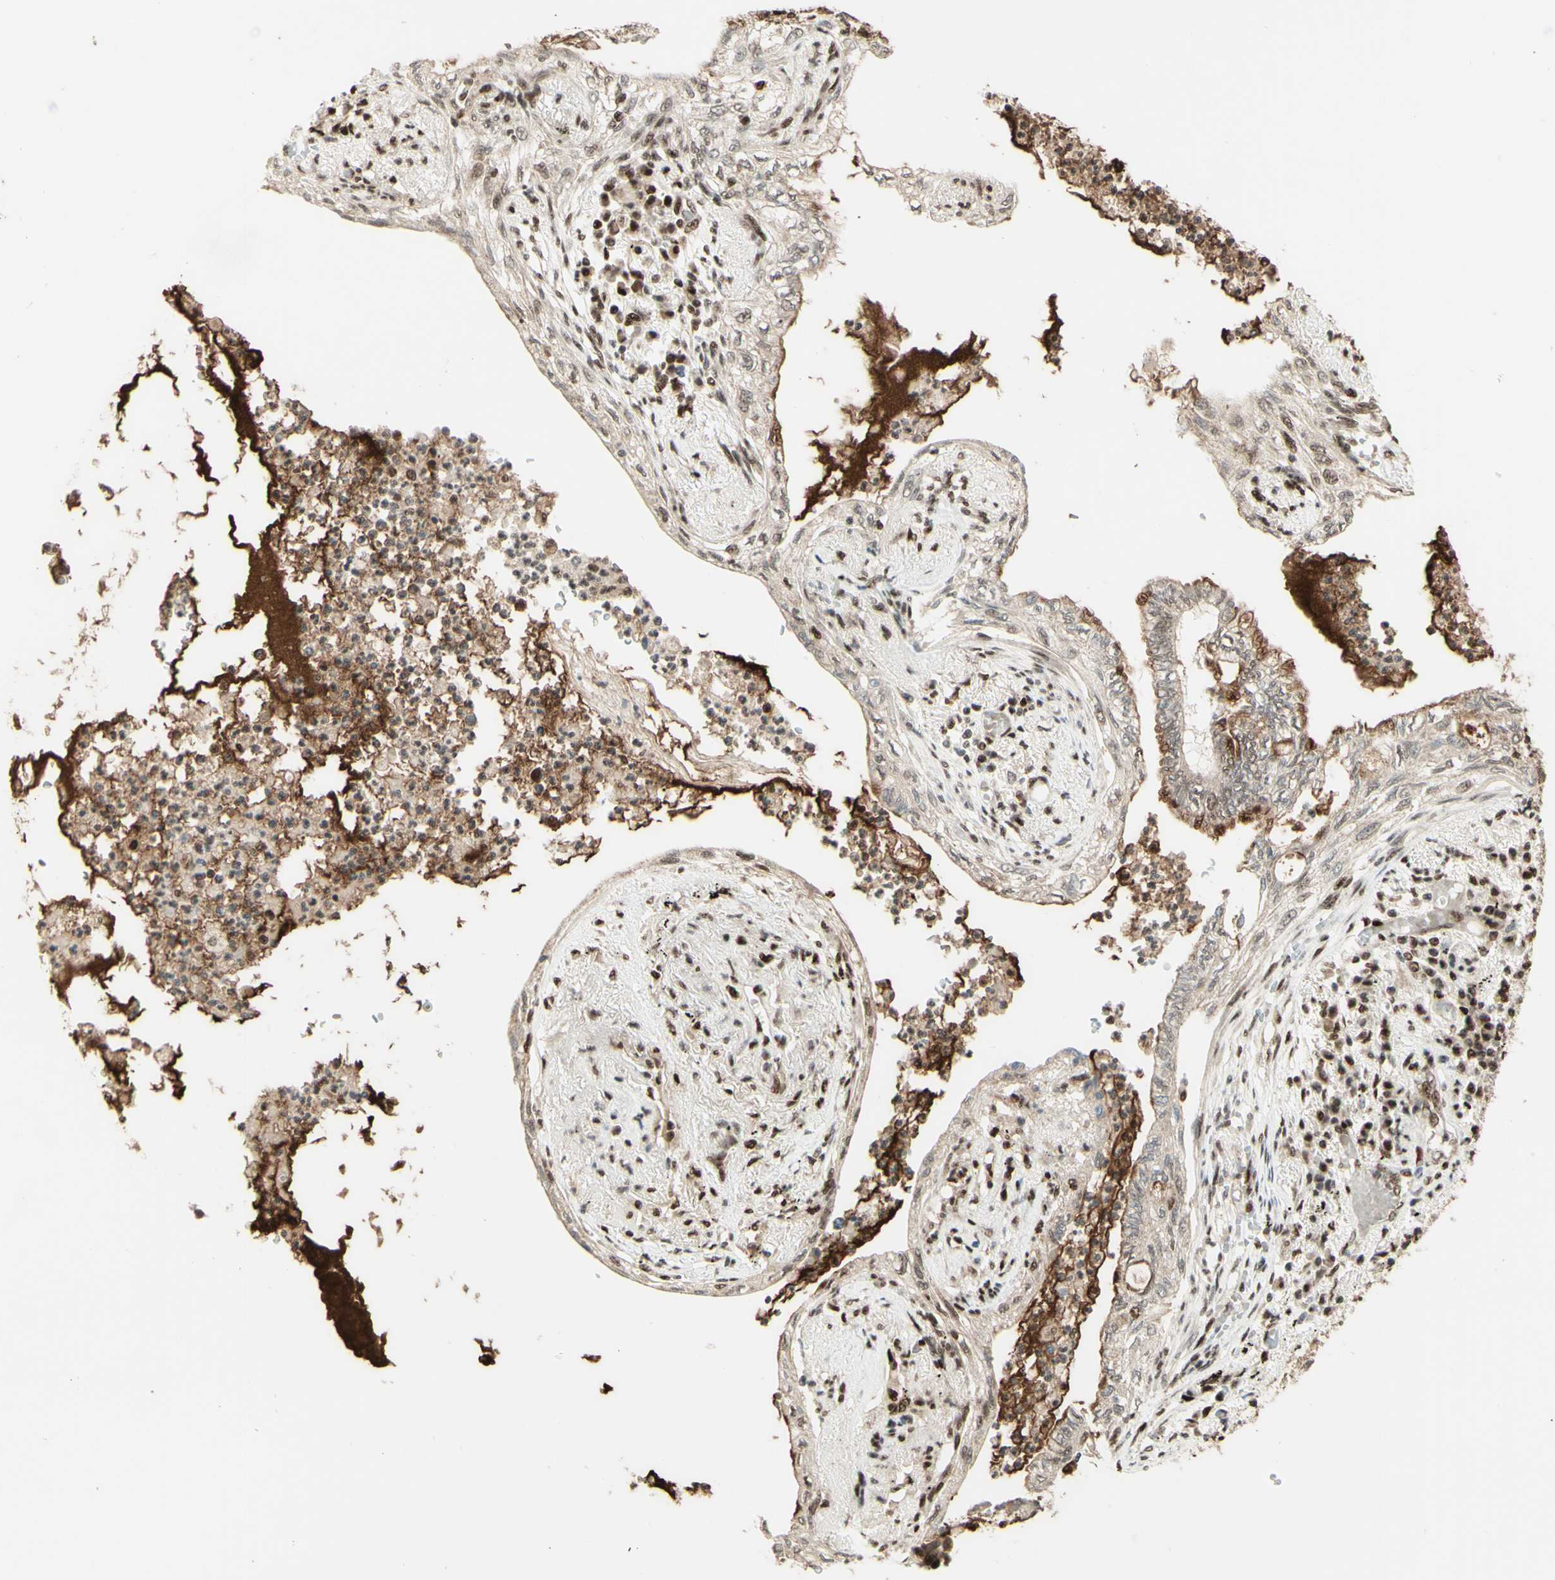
{"staining": {"intensity": "weak", "quantity": "25%-75%", "location": "cytoplasmic/membranous"}, "tissue": "lung cancer", "cell_type": "Tumor cells", "image_type": "cancer", "snomed": [{"axis": "morphology", "description": "Normal tissue, NOS"}, {"axis": "morphology", "description": "Adenocarcinoma, NOS"}, {"axis": "topography", "description": "Bronchus"}, {"axis": "topography", "description": "Lung"}], "caption": "The micrograph demonstrates immunohistochemical staining of lung cancer (adenocarcinoma). There is weak cytoplasmic/membranous staining is appreciated in about 25%-75% of tumor cells.", "gene": "NR3C1", "patient": {"sex": "female", "age": 70}}